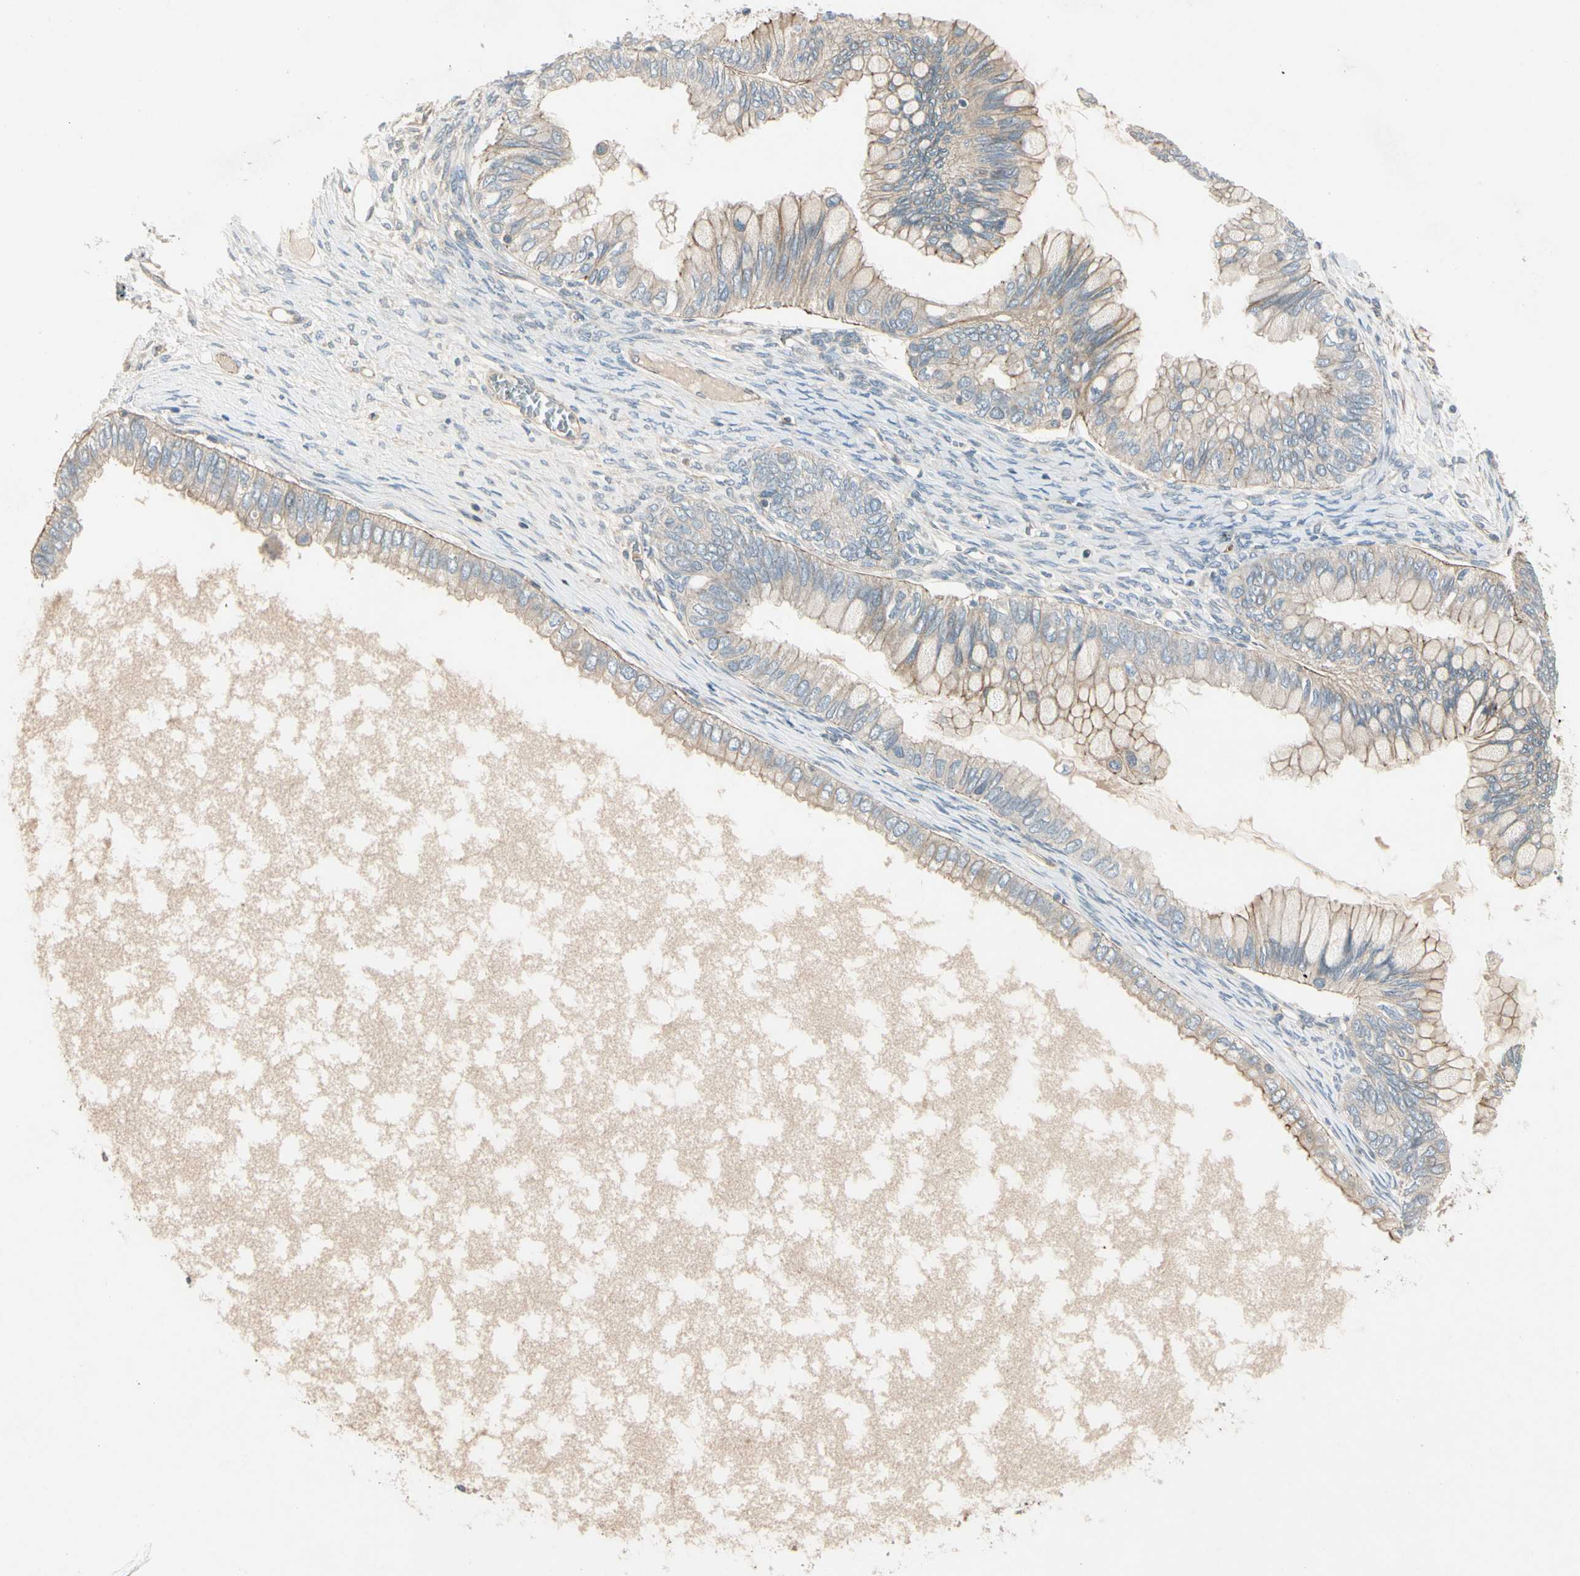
{"staining": {"intensity": "weak", "quantity": "25%-75%", "location": "cytoplasmic/membranous"}, "tissue": "ovarian cancer", "cell_type": "Tumor cells", "image_type": "cancer", "snomed": [{"axis": "morphology", "description": "Cystadenocarcinoma, mucinous, NOS"}, {"axis": "topography", "description": "Ovary"}], "caption": "An immunohistochemistry (IHC) image of neoplastic tissue is shown. Protein staining in brown highlights weak cytoplasmic/membranous positivity in ovarian cancer (mucinous cystadenocarcinoma) within tumor cells.", "gene": "PPP3CB", "patient": {"sex": "female", "age": 80}}